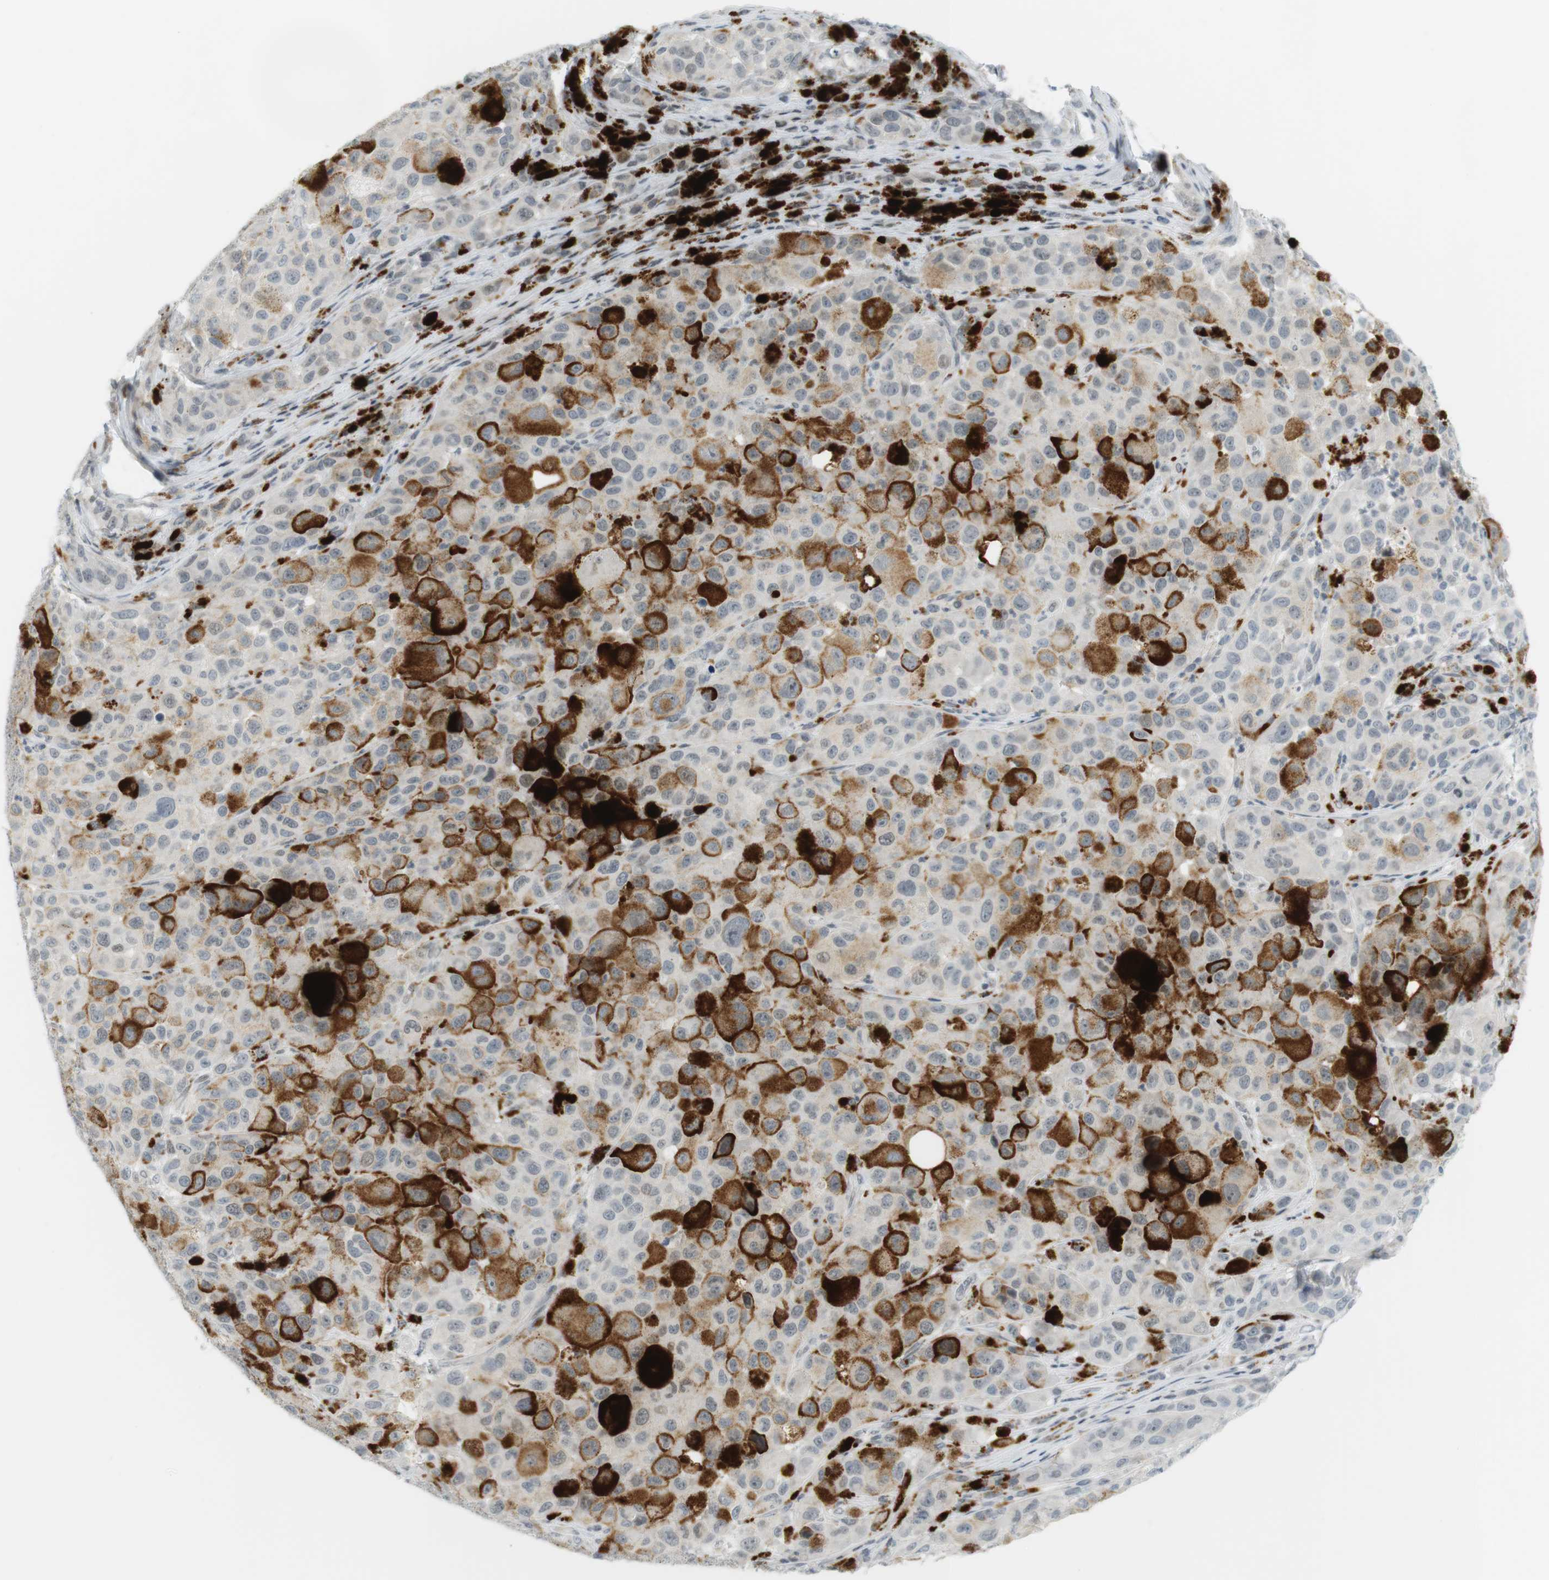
{"staining": {"intensity": "moderate", "quantity": "<25%", "location": "cytoplasmic/membranous"}, "tissue": "melanoma", "cell_type": "Tumor cells", "image_type": "cancer", "snomed": [{"axis": "morphology", "description": "Malignant melanoma, NOS"}, {"axis": "topography", "description": "Skin"}], "caption": "High-power microscopy captured an immunohistochemistry histopathology image of malignant melanoma, revealing moderate cytoplasmic/membranous positivity in about <25% of tumor cells. (brown staining indicates protein expression, while blue staining denotes nuclei).", "gene": "DMC1", "patient": {"sex": "male", "age": 96}}